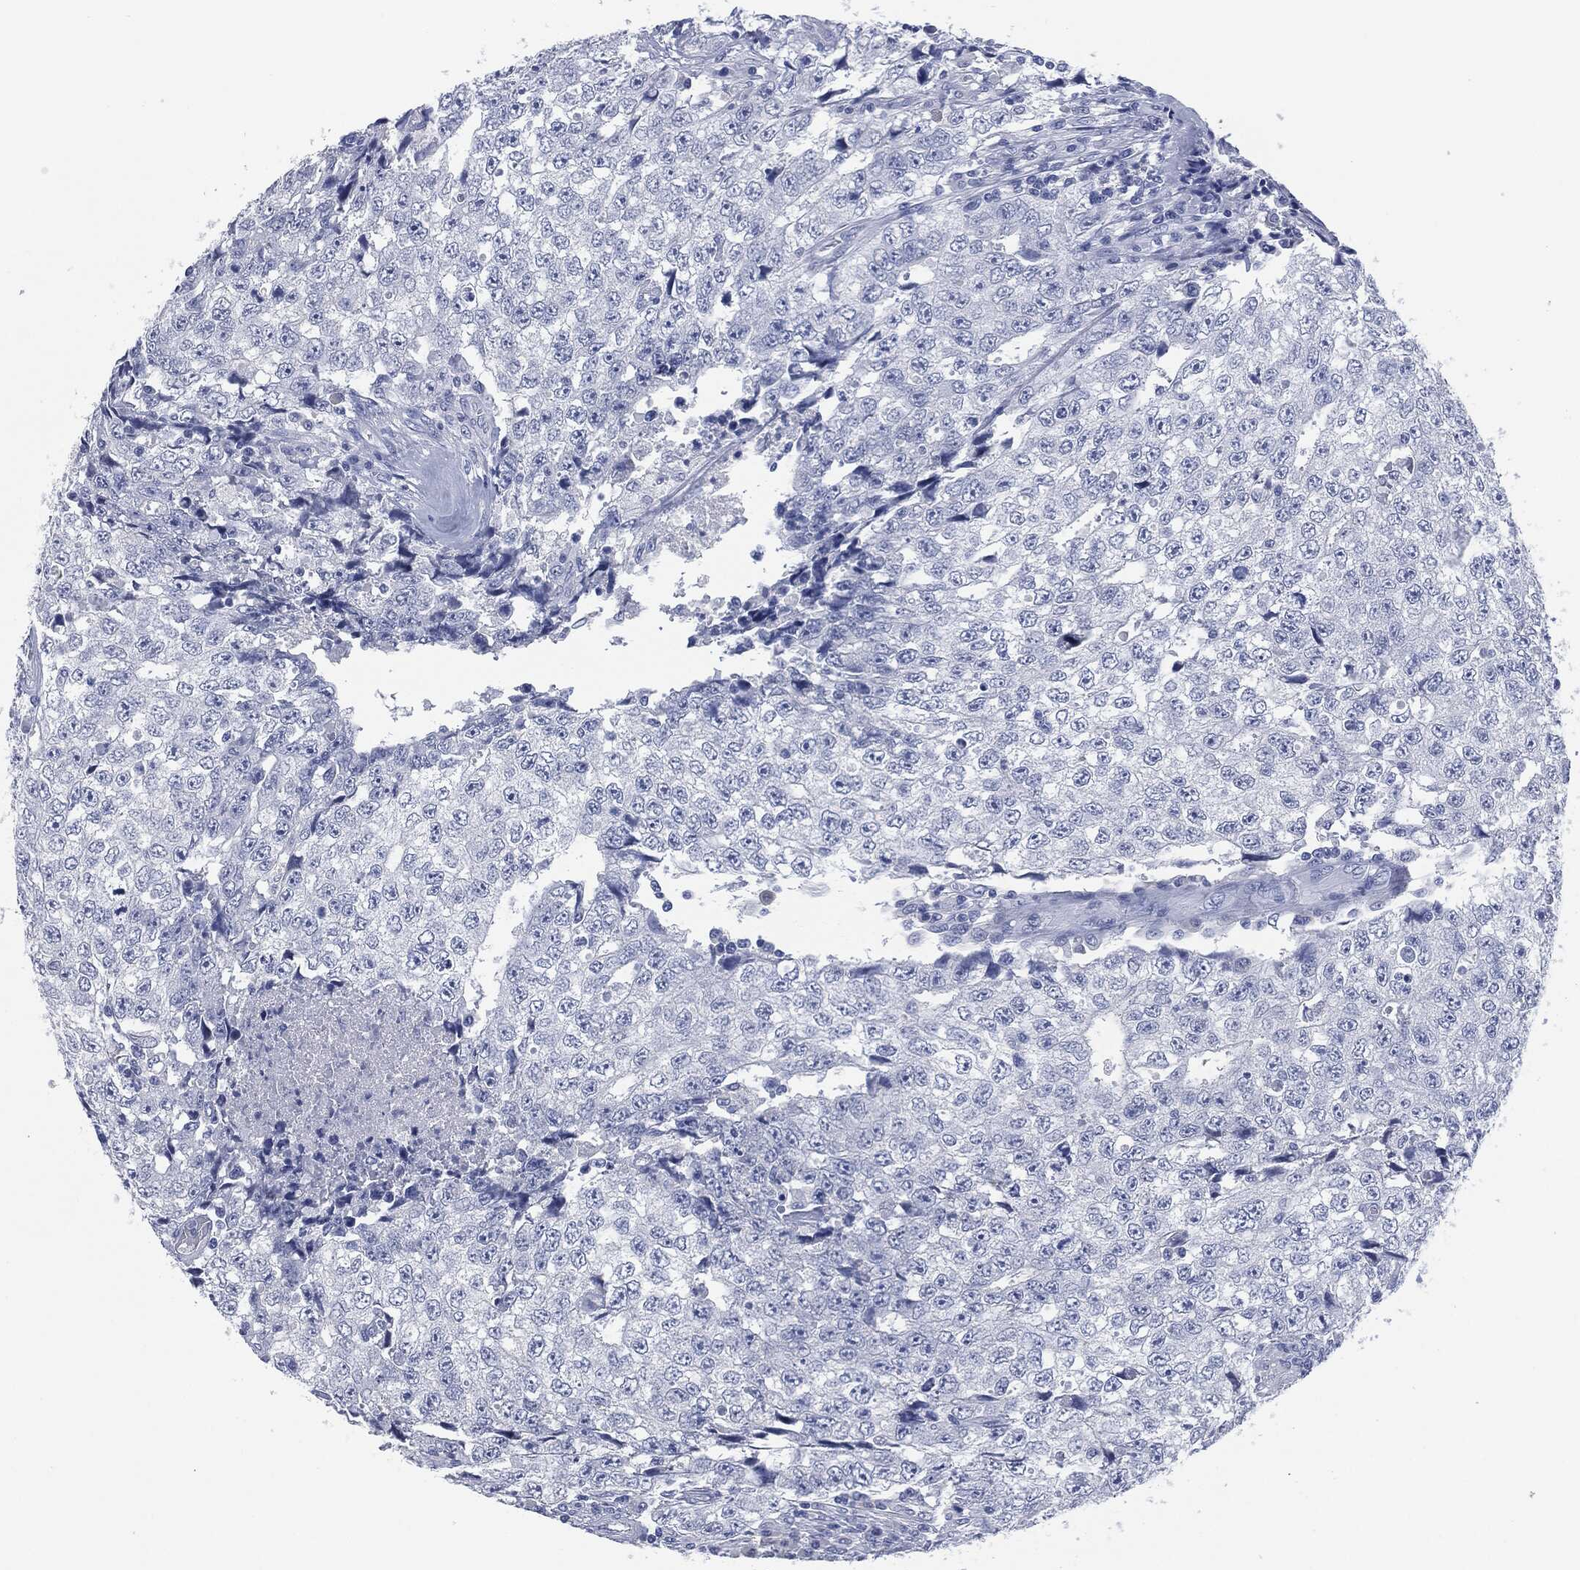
{"staining": {"intensity": "negative", "quantity": "none", "location": "none"}, "tissue": "testis cancer", "cell_type": "Tumor cells", "image_type": "cancer", "snomed": [{"axis": "morphology", "description": "Necrosis, NOS"}, {"axis": "morphology", "description": "Carcinoma, Embryonal, NOS"}, {"axis": "topography", "description": "Testis"}], "caption": "This is an immunohistochemistry (IHC) histopathology image of embryonal carcinoma (testis). There is no staining in tumor cells.", "gene": "MUC16", "patient": {"sex": "male", "age": 19}}